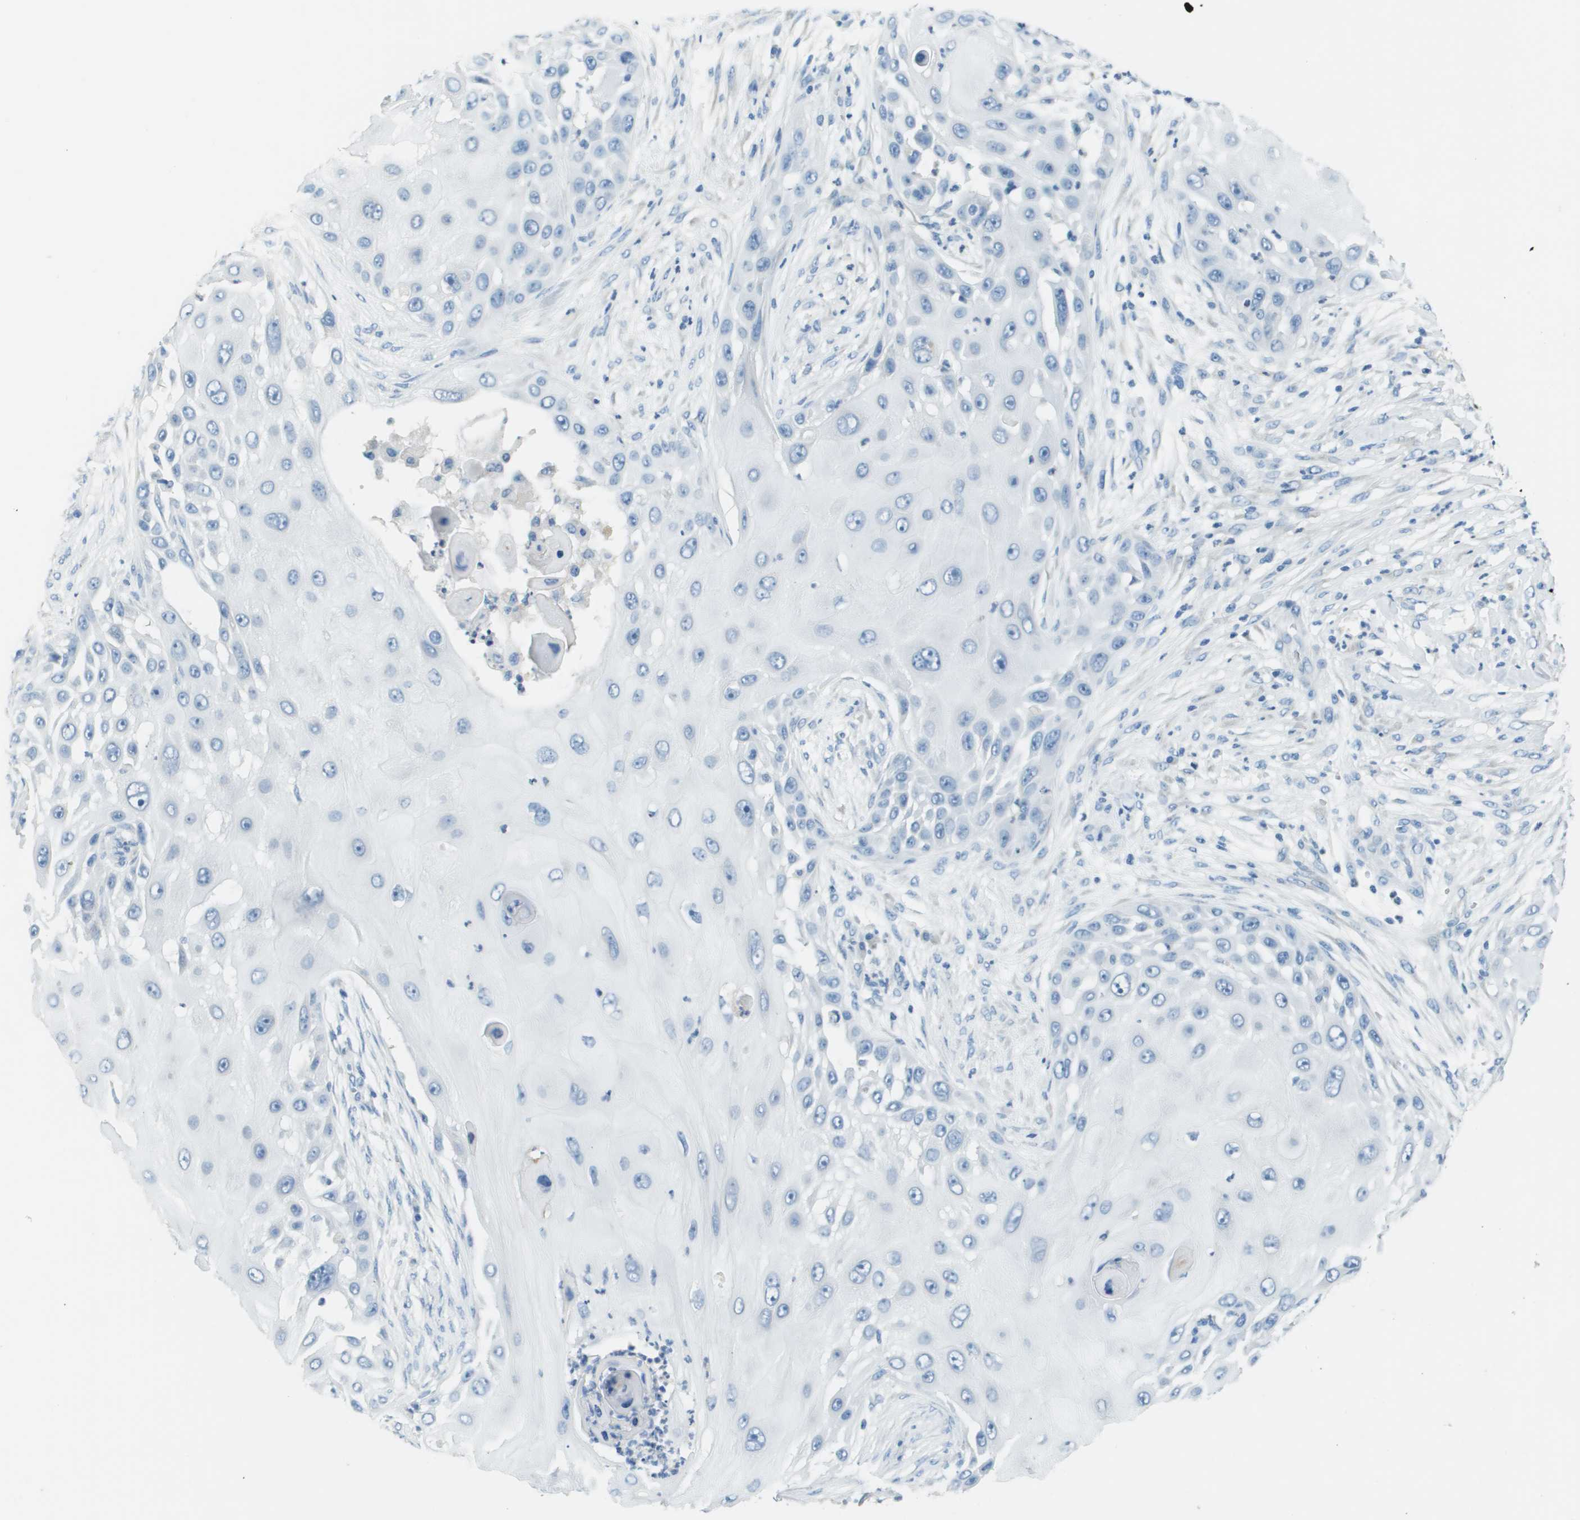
{"staining": {"intensity": "negative", "quantity": "none", "location": "none"}, "tissue": "skin cancer", "cell_type": "Tumor cells", "image_type": "cancer", "snomed": [{"axis": "morphology", "description": "Squamous cell carcinoma, NOS"}, {"axis": "topography", "description": "Skin"}], "caption": "High magnification brightfield microscopy of skin squamous cell carcinoma stained with DAB (brown) and counterstained with hematoxylin (blue): tumor cells show no significant staining.", "gene": "PTGDR2", "patient": {"sex": "female", "age": 44}}